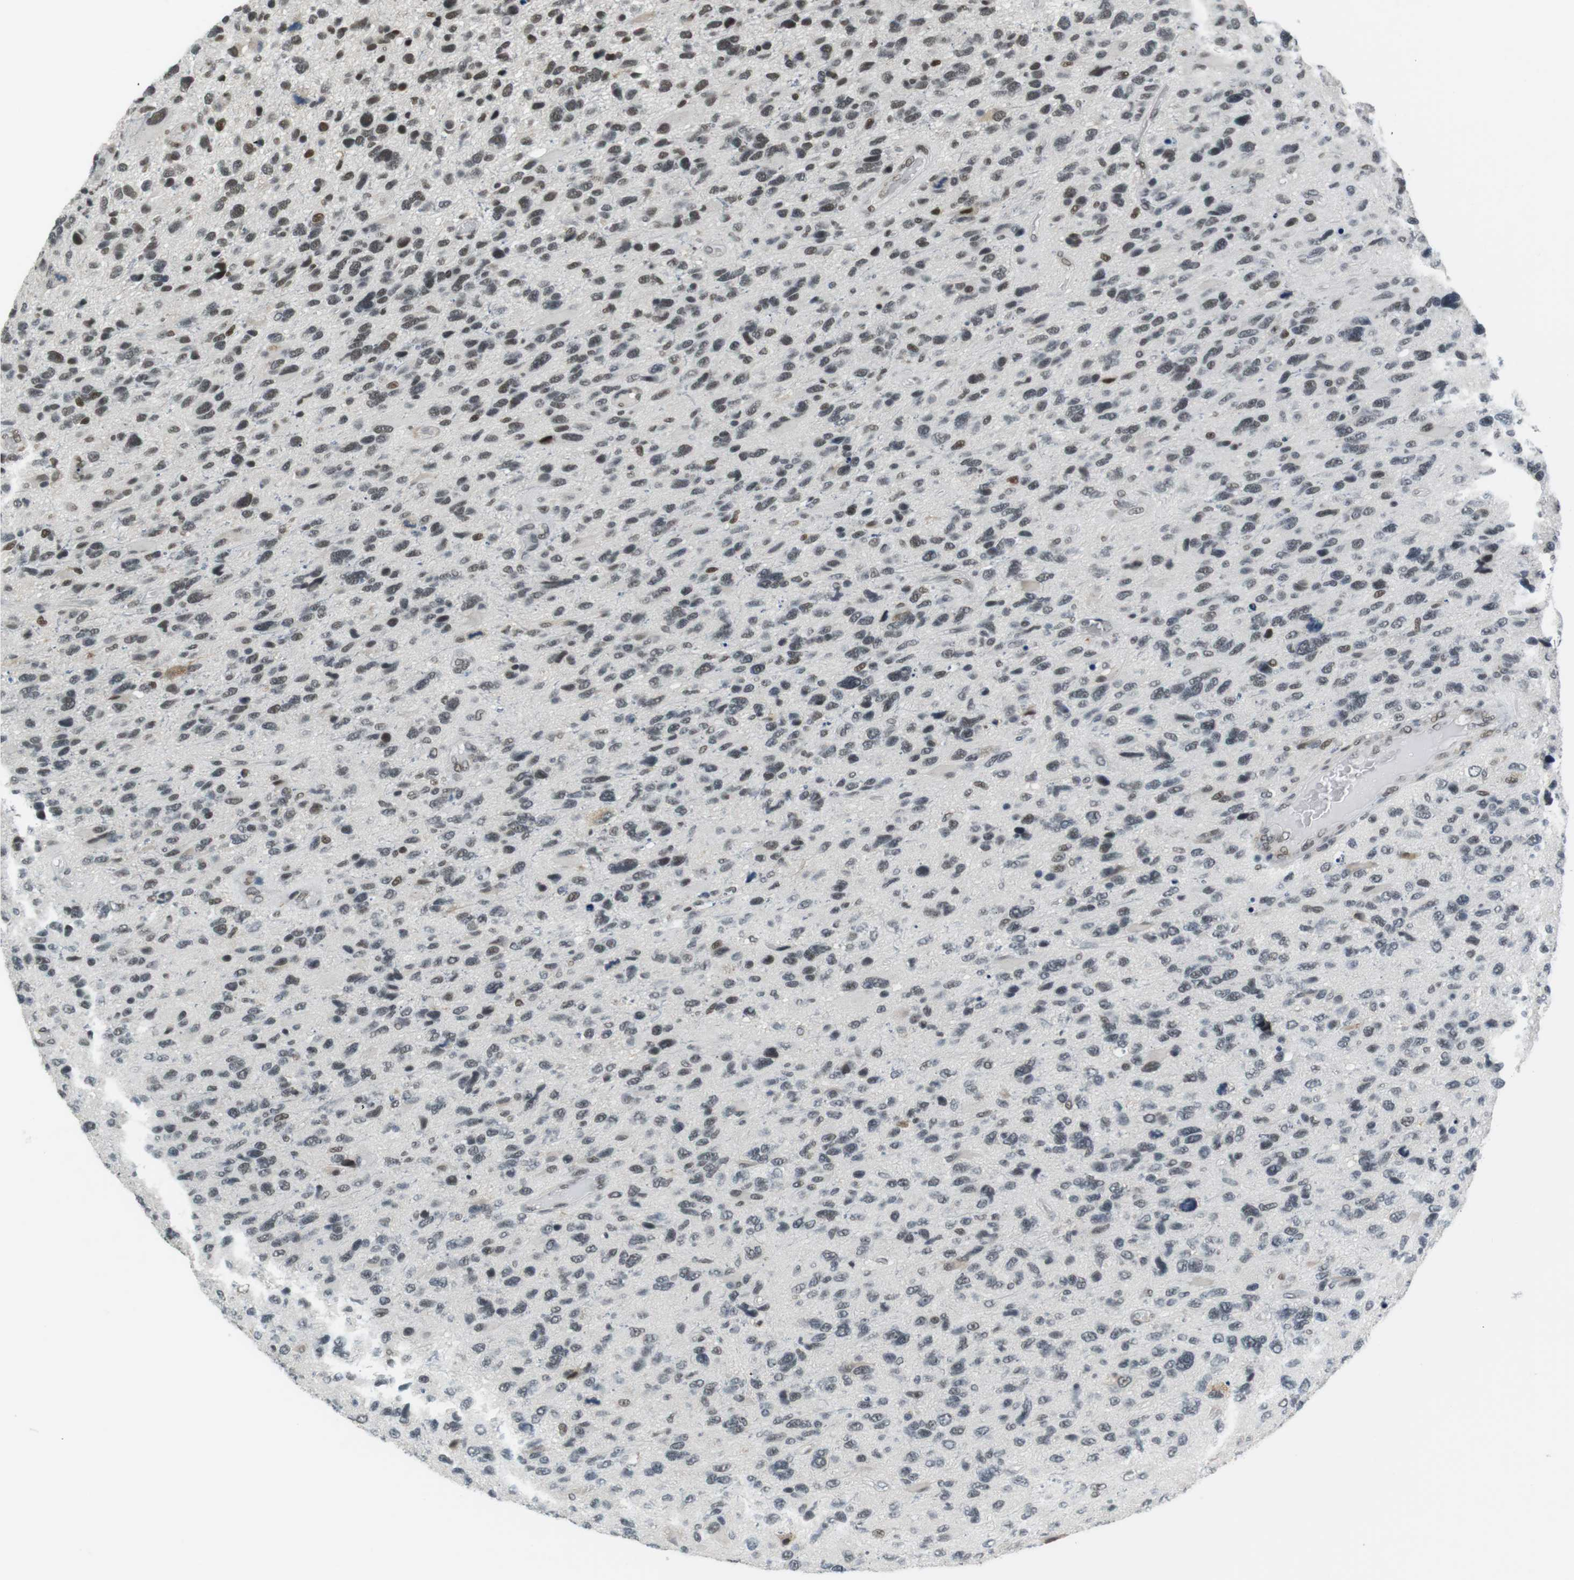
{"staining": {"intensity": "weak", "quantity": ">75%", "location": "nuclear"}, "tissue": "glioma", "cell_type": "Tumor cells", "image_type": "cancer", "snomed": [{"axis": "morphology", "description": "Glioma, malignant, High grade"}, {"axis": "topography", "description": "Brain"}], "caption": "Malignant glioma (high-grade) tissue demonstrates weak nuclear expression in about >75% of tumor cells (DAB IHC with brightfield microscopy, high magnification).", "gene": "RNF38", "patient": {"sex": "female", "age": 58}}